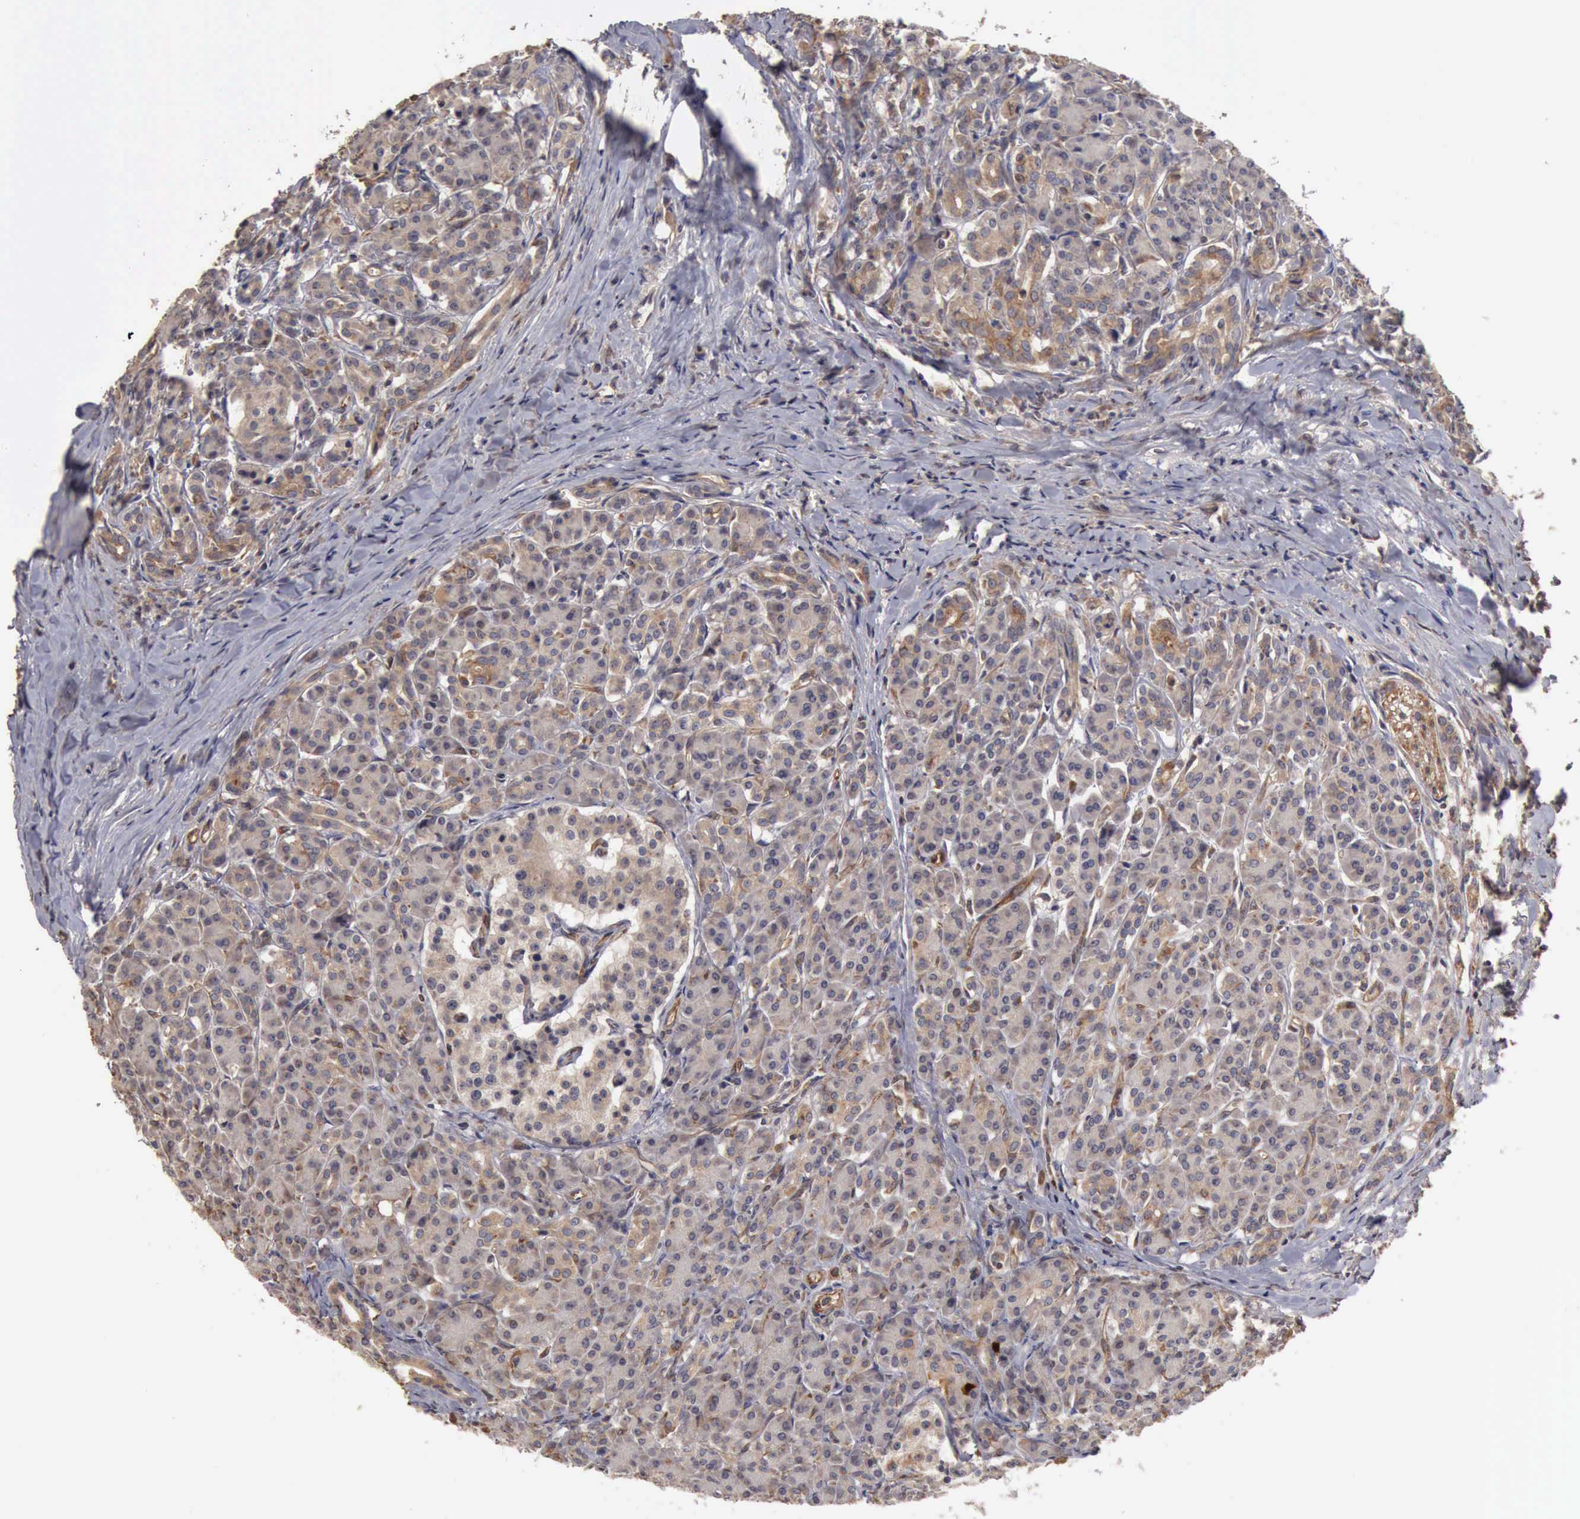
{"staining": {"intensity": "weak", "quantity": ">75%", "location": "cytoplasmic/membranous"}, "tissue": "pancreas", "cell_type": "Exocrine glandular cells", "image_type": "normal", "snomed": [{"axis": "morphology", "description": "Normal tissue, NOS"}, {"axis": "topography", "description": "Lymph node"}, {"axis": "topography", "description": "Pancreas"}], "caption": "Brown immunohistochemical staining in benign human pancreas reveals weak cytoplasmic/membranous positivity in about >75% of exocrine glandular cells.", "gene": "BMX", "patient": {"sex": "male", "age": 59}}